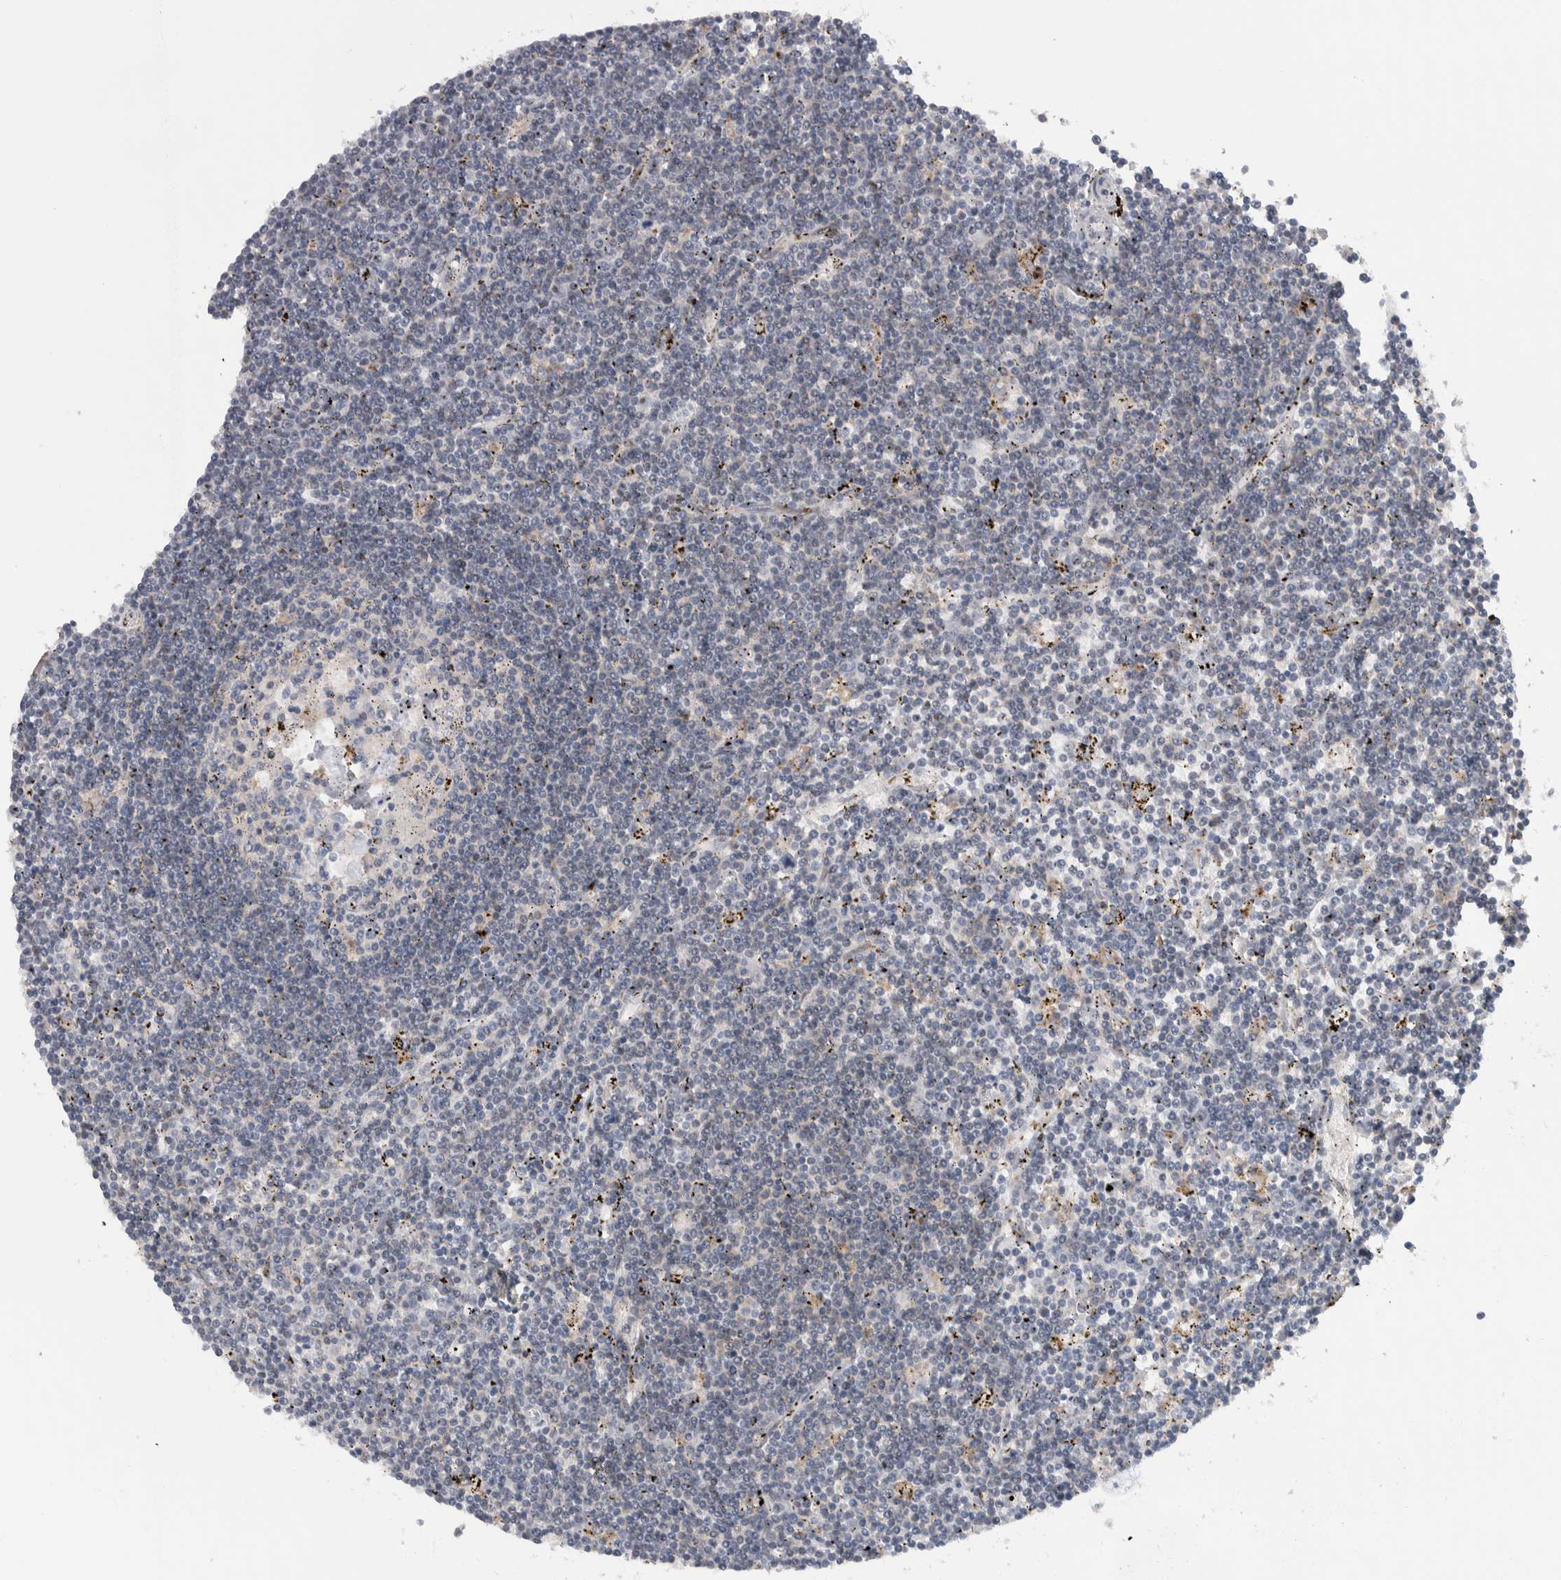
{"staining": {"intensity": "negative", "quantity": "none", "location": "none"}, "tissue": "lymphoma", "cell_type": "Tumor cells", "image_type": "cancer", "snomed": [{"axis": "morphology", "description": "Malignant lymphoma, non-Hodgkin's type, Low grade"}, {"axis": "topography", "description": "Spleen"}], "caption": "Photomicrograph shows no protein expression in tumor cells of malignant lymphoma, non-Hodgkin's type (low-grade) tissue.", "gene": "PRRG4", "patient": {"sex": "male", "age": 76}}